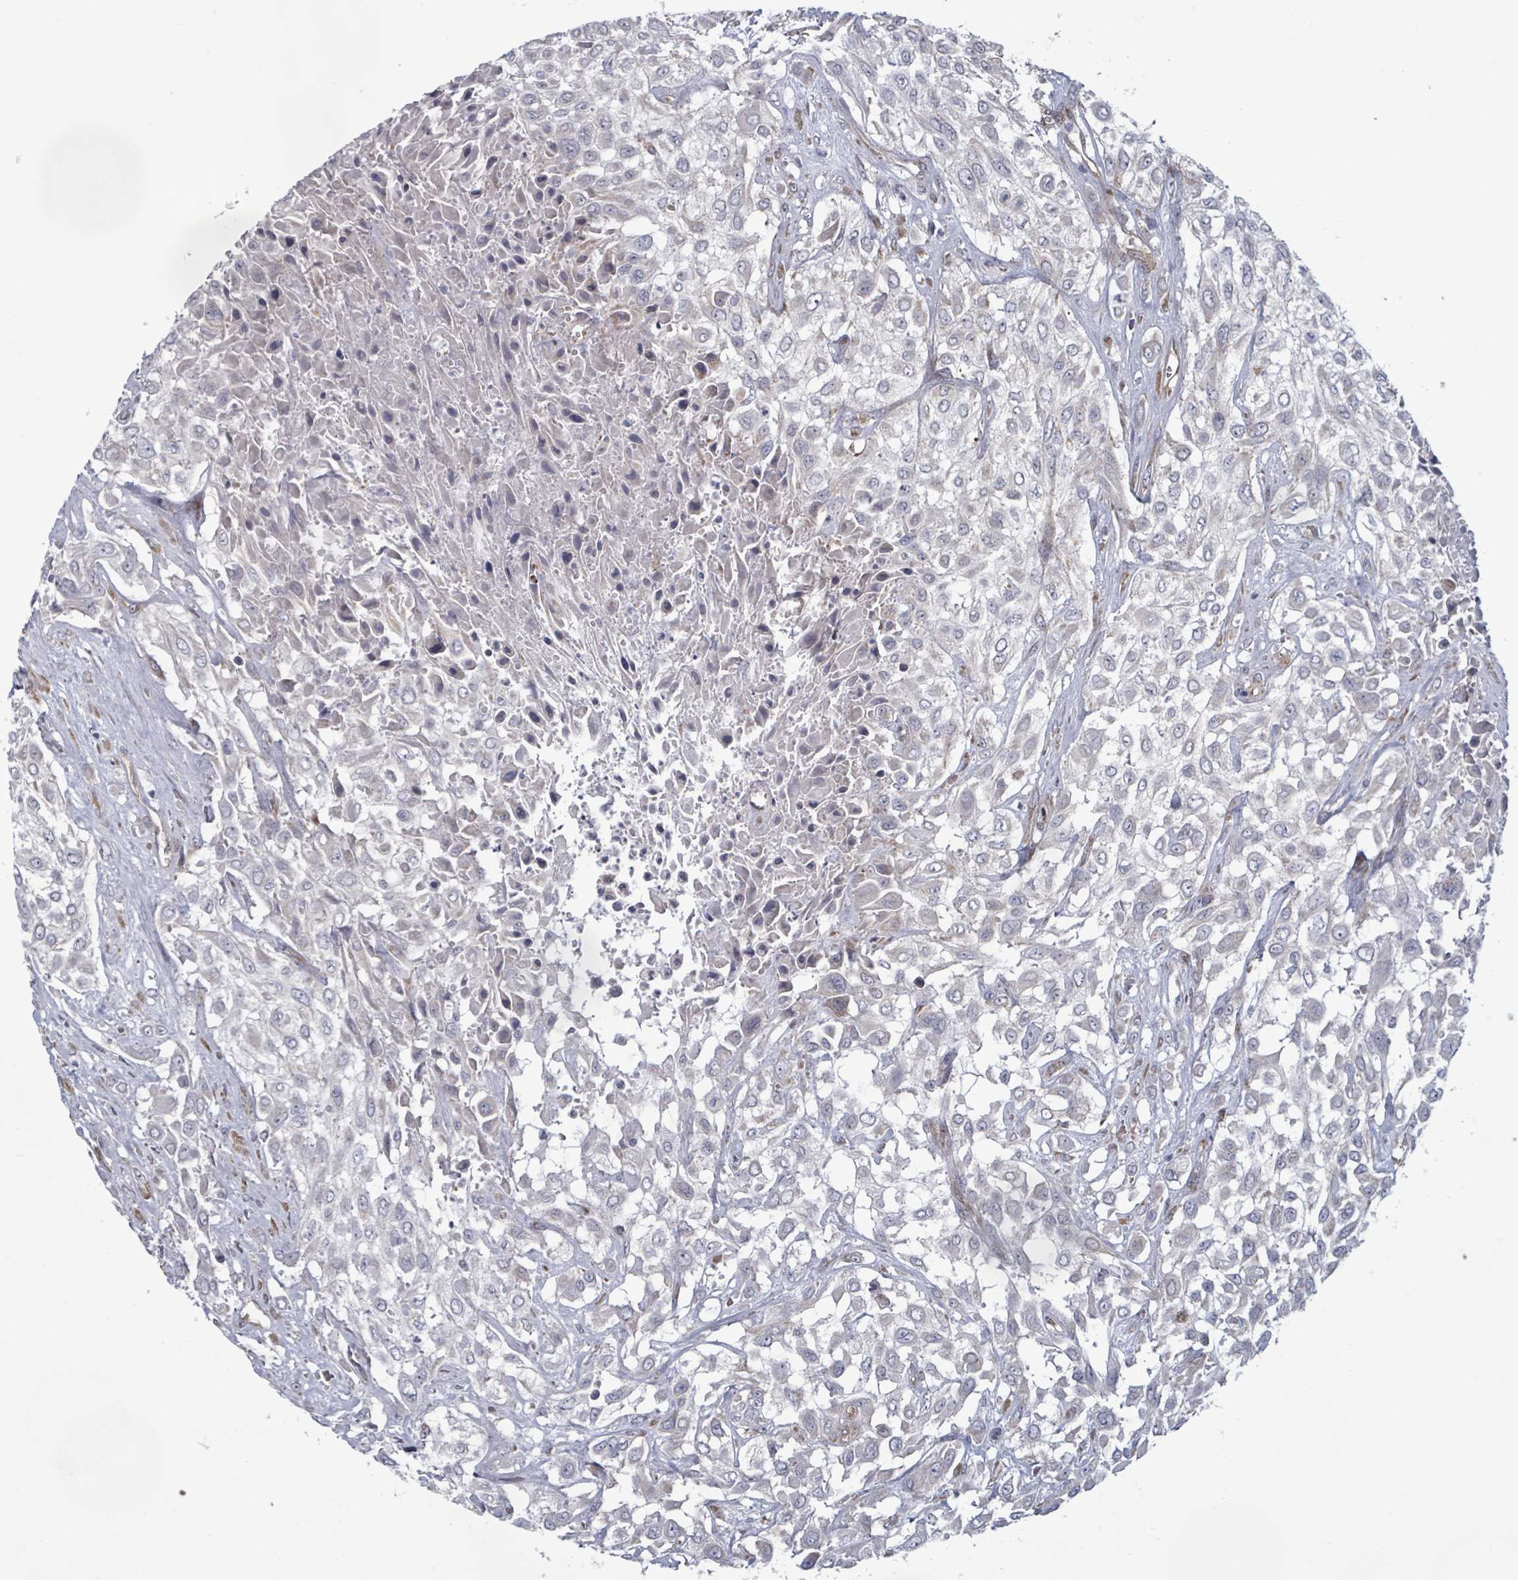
{"staining": {"intensity": "negative", "quantity": "none", "location": "none"}, "tissue": "urothelial cancer", "cell_type": "Tumor cells", "image_type": "cancer", "snomed": [{"axis": "morphology", "description": "Urothelial carcinoma, High grade"}, {"axis": "topography", "description": "Urinary bladder"}], "caption": "This micrograph is of urothelial cancer stained with IHC to label a protein in brown with the nuclei are counter-stained blue. There is no staining in tumor cells. Nuclei are stained in blue.", "gene": "FKBP1A", "patient": {"sex": "male", "age": 57}}